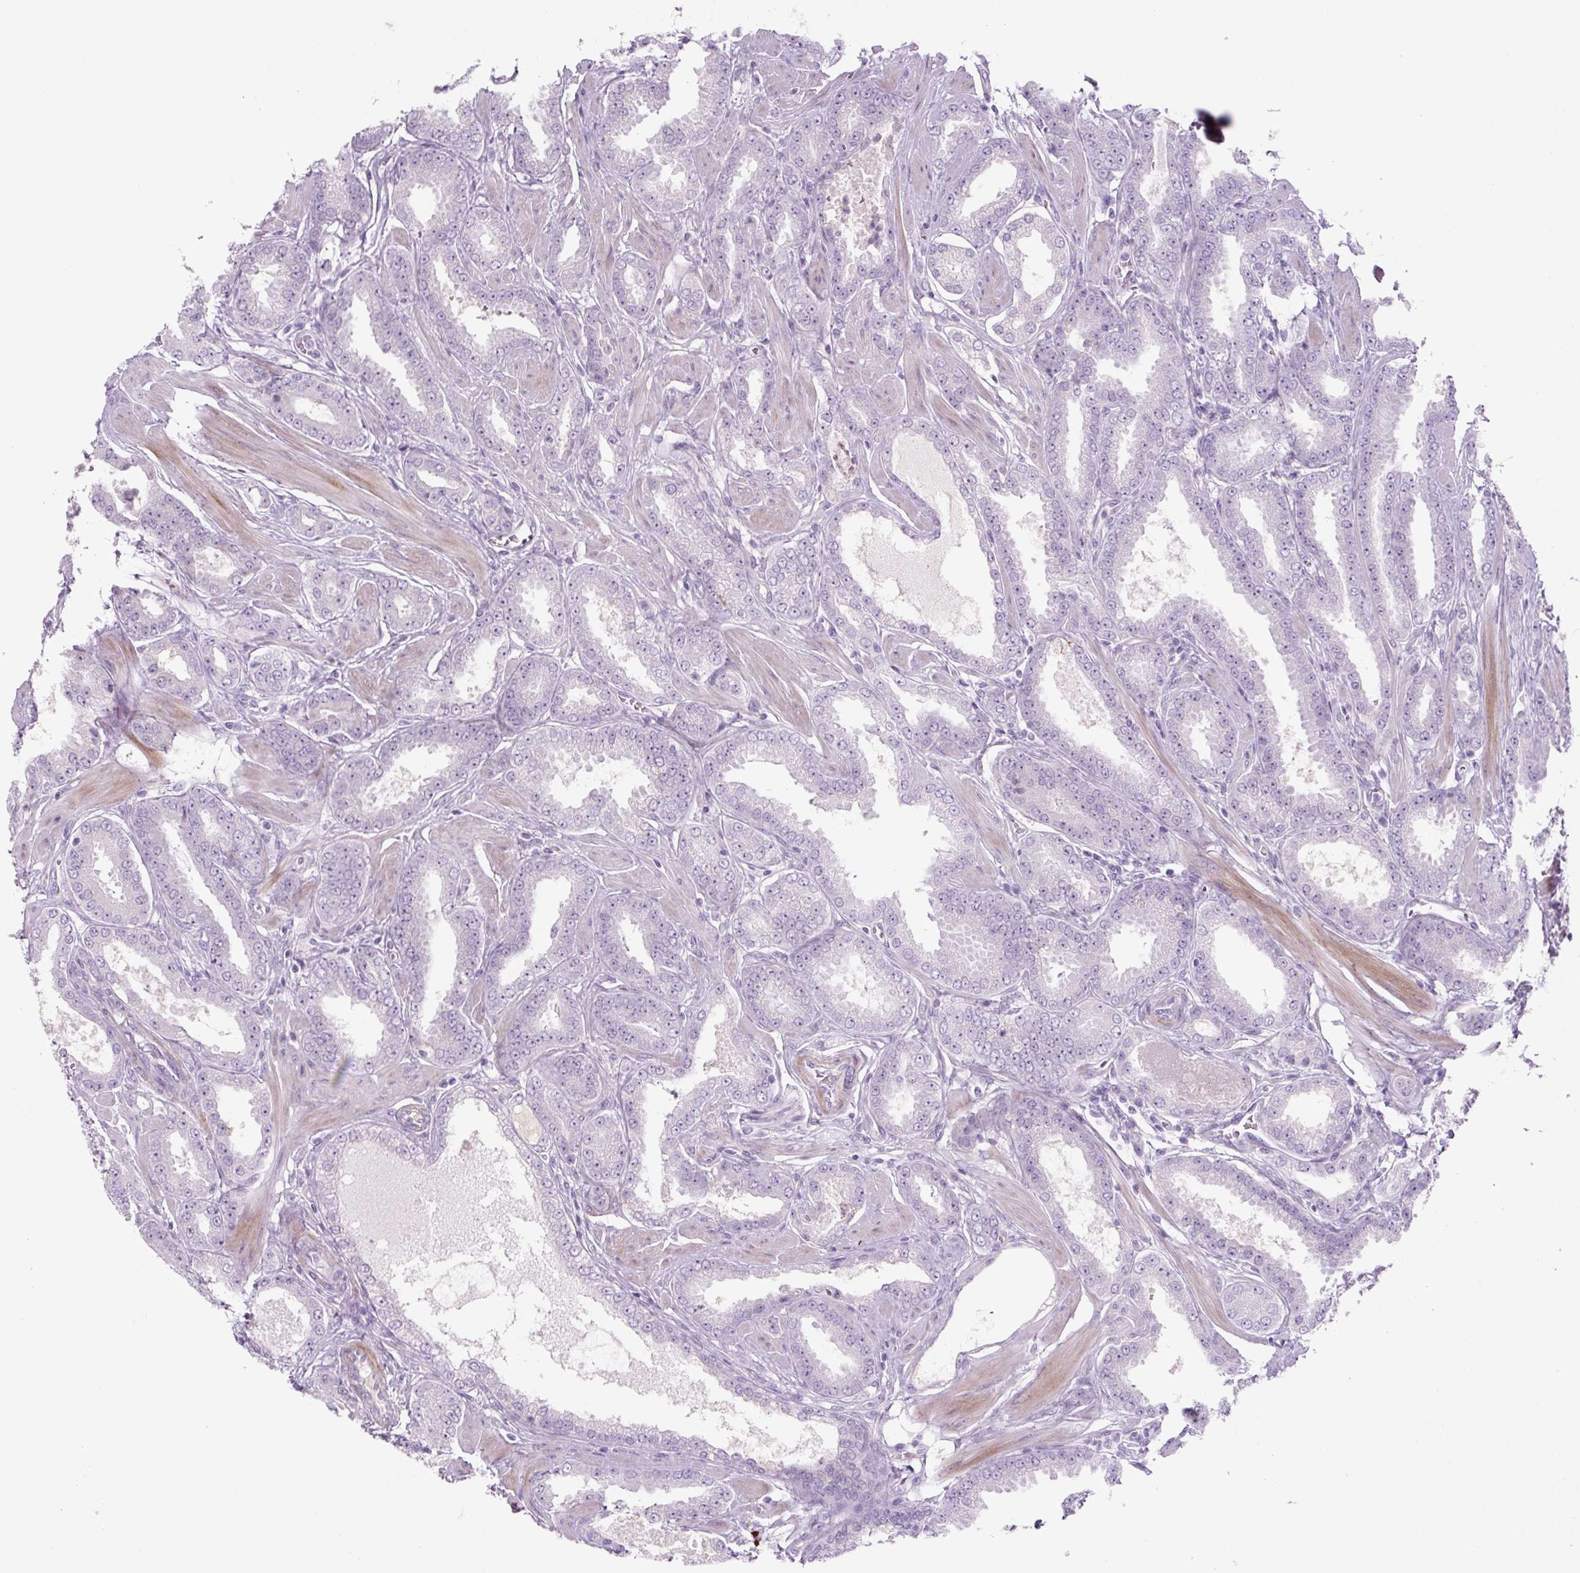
{"staining": {"intensity": "negative", "quantity": "none", "location": "none"}, "tissue": "prostate cancer", "cell_type": "Tumor cells", "image_type": "cancer", "snomed": [{"axis": "morphology", "description": "Adenocarcinoma, Low grade"}, {"axis": "topography", "description": "Prostate"}], "caption": "Micrograph shows no significant protein positivity in tumor cells of prostate cancer (low-grade adenocarcinoma).", "gene": "PRM1", "patient": {"sex": "male", "age": 42}}